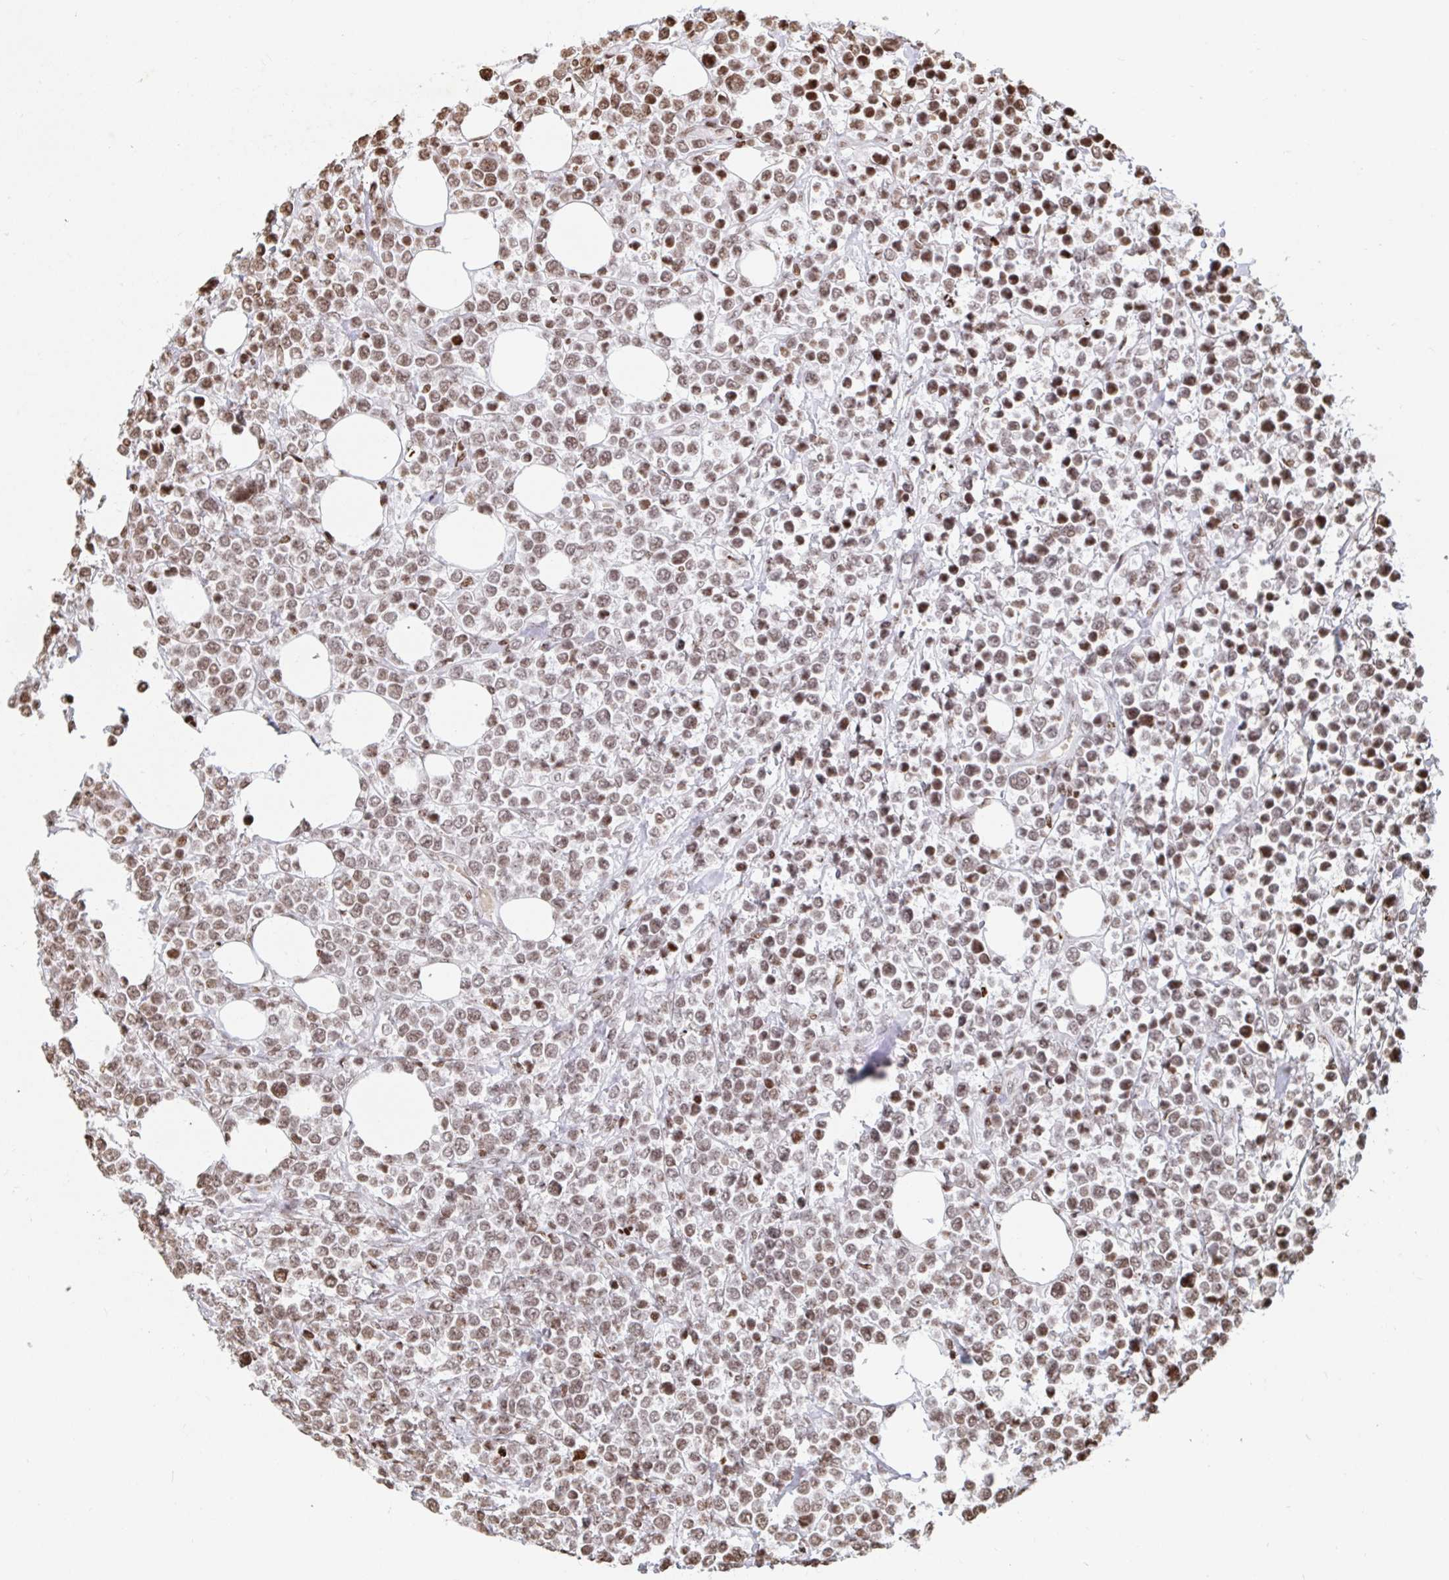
{"staining": {"intensity": "moderate", "quantity": ">75%", "location": "nuclear"}, "tissue": "lymphoma", "cell_type": "Tumor cells", "image_type": "cancer", "snomed": [{"axis": "morphology", "description": "Malignant lymphoma, non-Hodgkin's type, High grade"}, {"axis": "topography", "description": "Soft tissue"}], "caption": "The immunohistochemical stain shows moderate nuclear positivity in tumor cells of lymphoma tissue.", "gene": "H2BC5", "patient": {"sex": "female", "age": 56}}